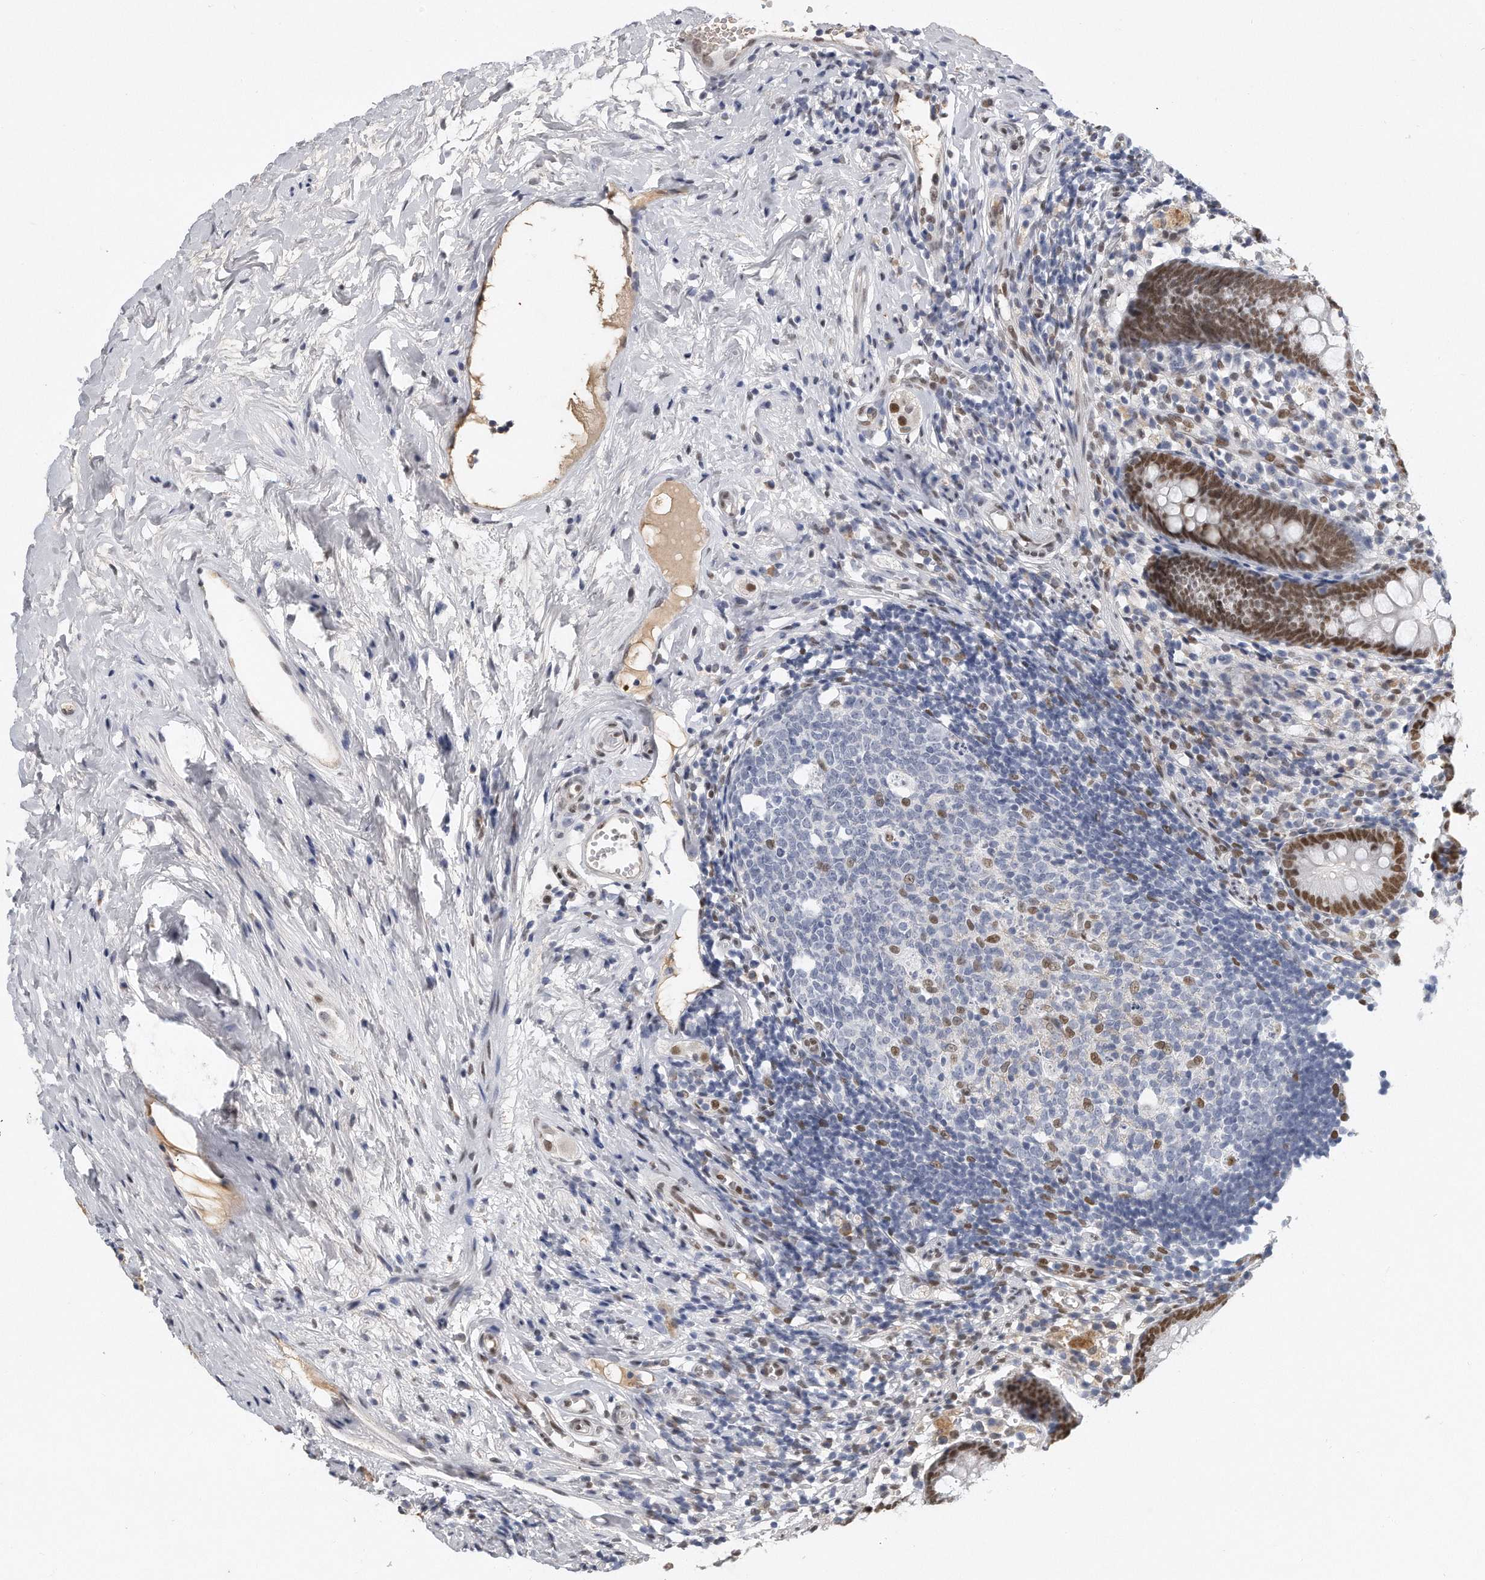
{"staining": {"intensity": "strong", "quantity": ">75%", "location": "nuclear"}, "tissue": "appendix", "cell_type": "Glandular cells", "image_type": "normal", "snomed": [{"axis": "morphology", "description": "Normal tissue, NOS"}, {"axis": "topography", "description": "Appendix"}], "caption": "High-magnification brightfield microscopy of benign appendix stained with DAB (brown) and counterstained with hematoxylin (blue). glandular cells exhibit strong nuclear expression is identified in about>75% of cells.", "gene": "CTBP2", "patient": {"sex": "female", "age": 20}}